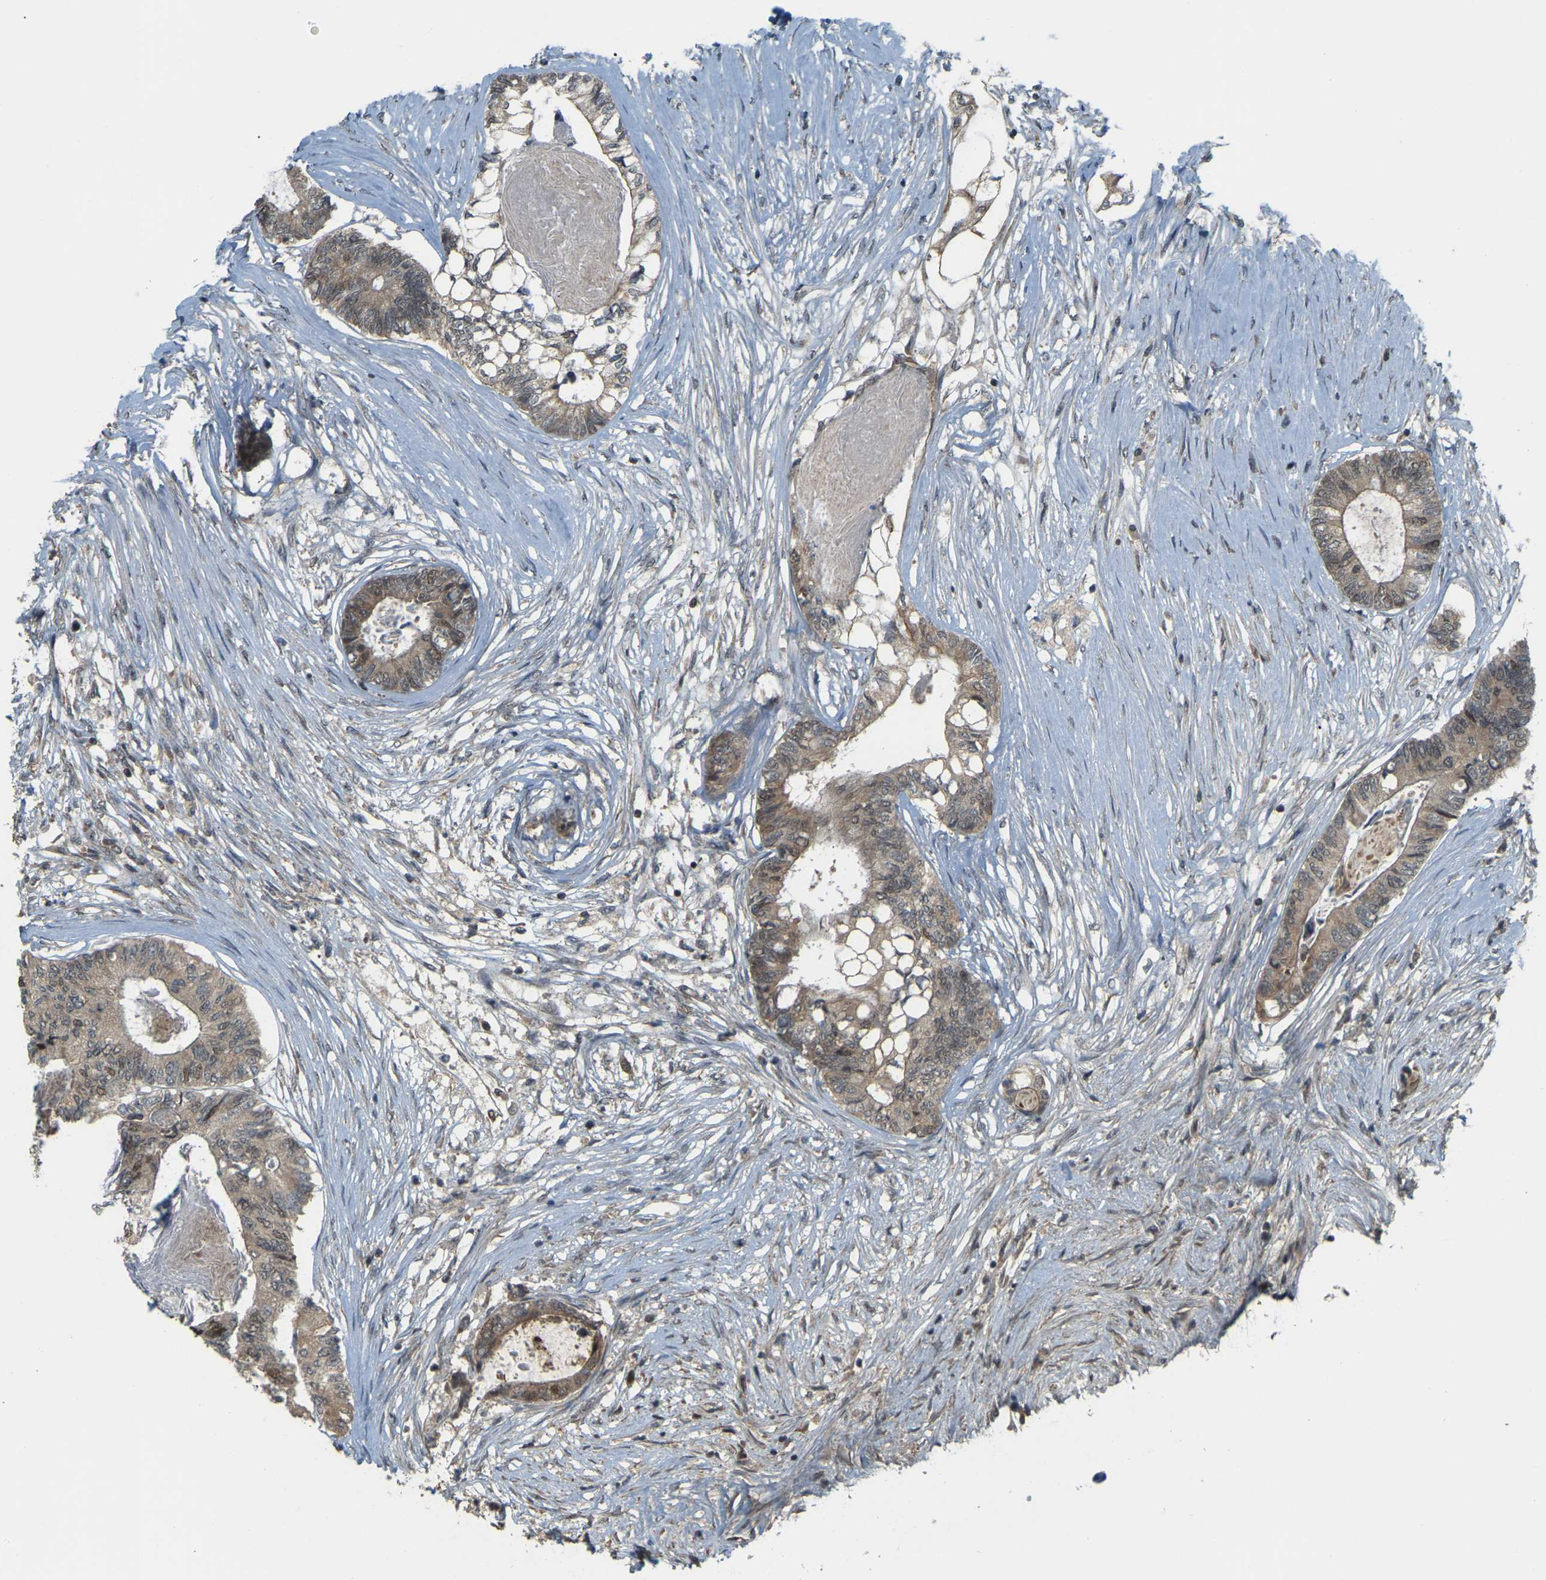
{"staining": {"intensity": "weak", "quantity": ">75%", "location": "cytoplasmic/membranous,nuclear"}, "tissue": "colorectal cancer", "cell_type": "Tumor cells", "image_type": "cancer", "snomed": [{"axis": "morphology", "description": "Adenocarcinoma, NOS"}, {"axis": "topography", "description": "Rectum"}], "caption": "Immunohistochemistry image of colorectal cancer (adenocarcinoma) stained for a protein (brown), which demonstrates low levels of weak cytoplasmic/membranous and nuclear expression in approximately >75% of tumor cells.", "gene": "BRF2", "patient": {"sex": "male", "age": 63}}